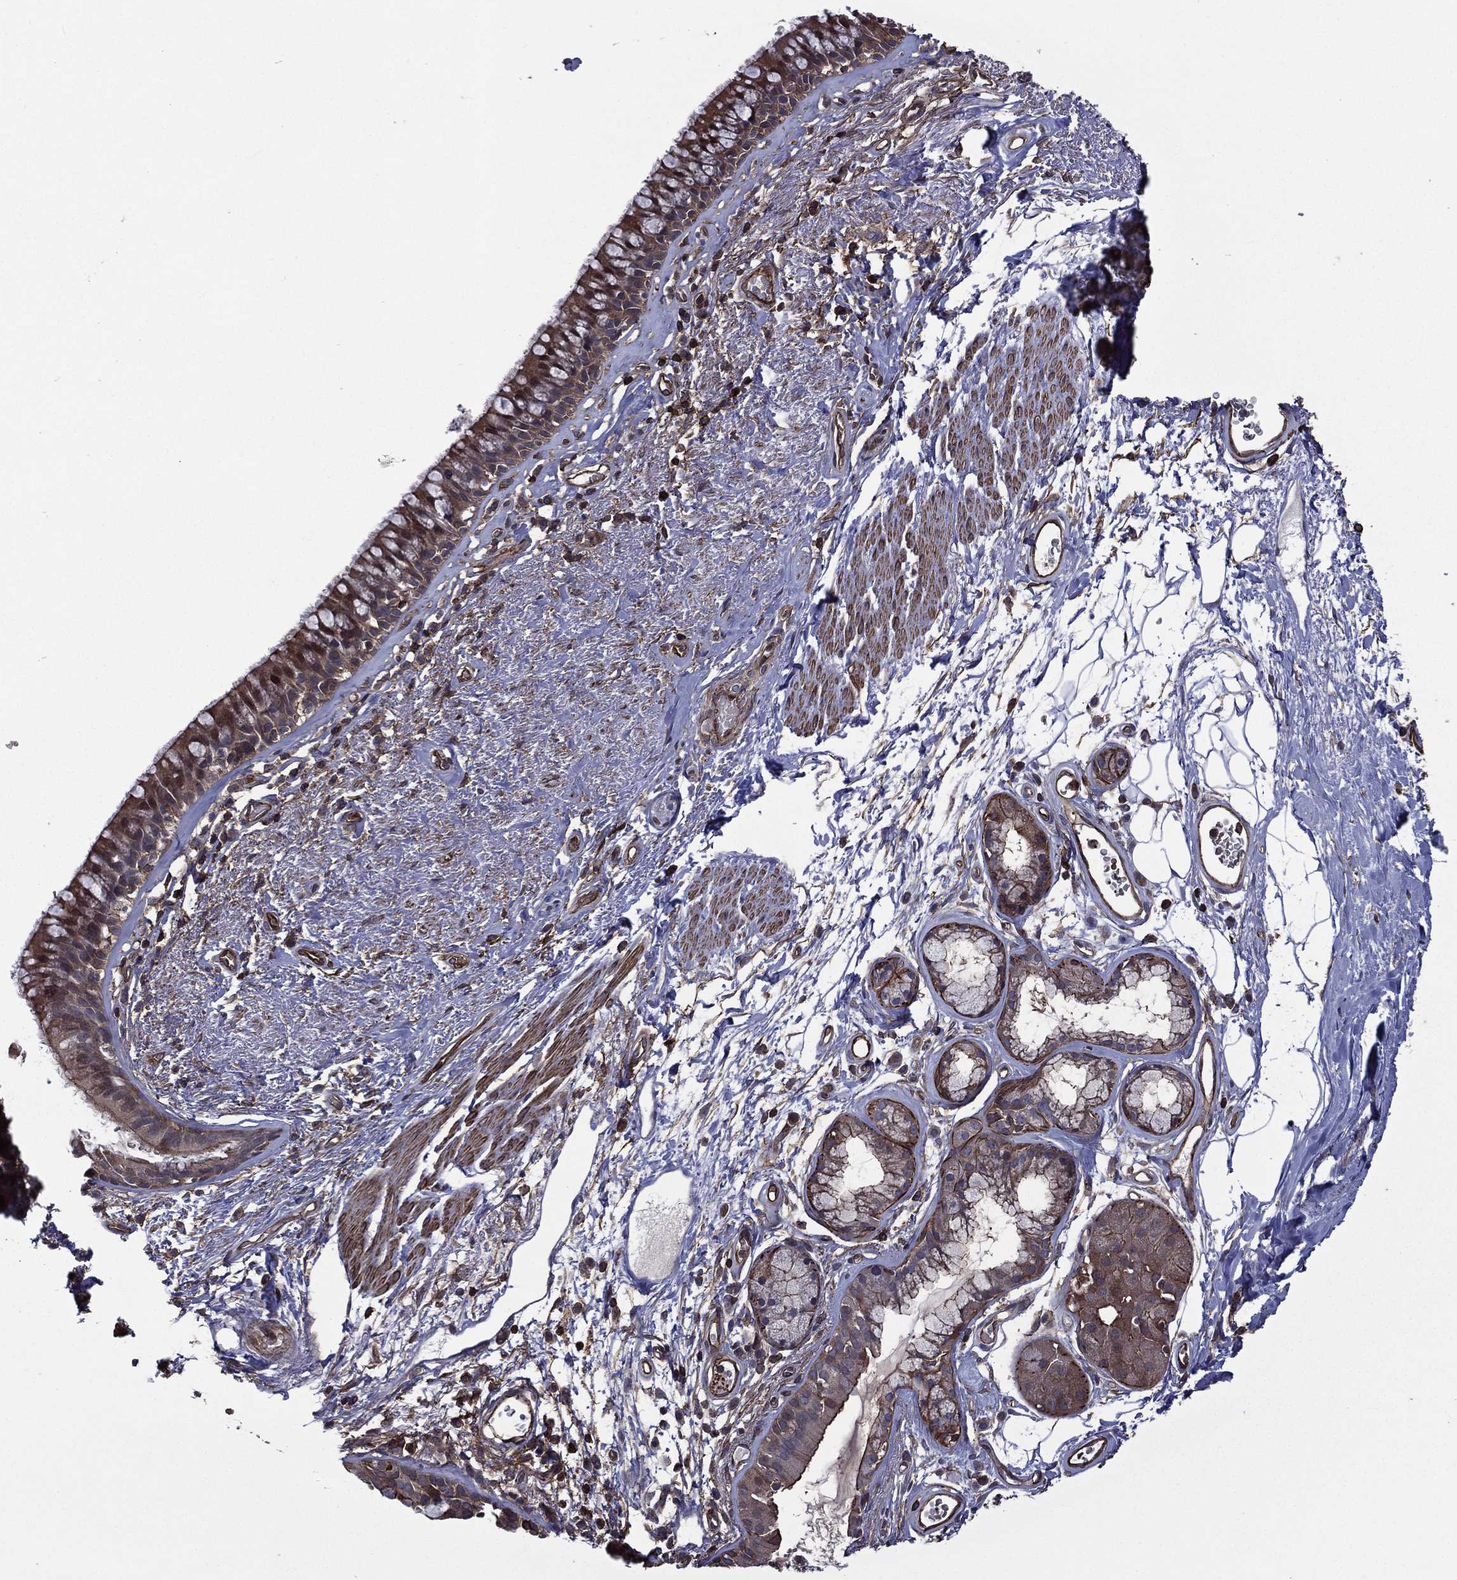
{"staining": {"intensity": "moderate", "quantity": "25%-75%", "location": "cytoplasmic/membranous,nuclear"}, "tissue": "bronchus", "cell_type": "Respiratory epithelial cells", "image_type": "normal", "snomed": [{"axis": "morphology", "description": "Normal tissue, NOS"}, {"axis": "topography", "description": "Bronchus"}], "caption": "Normal bronchus reveals moderate cytoplasmic/membranous,nuclear expression in approximately 25%-75% of respiratory epithelial cells.", "gene": "PLPP3", "patient": {"sex": "male", "age": 82}}